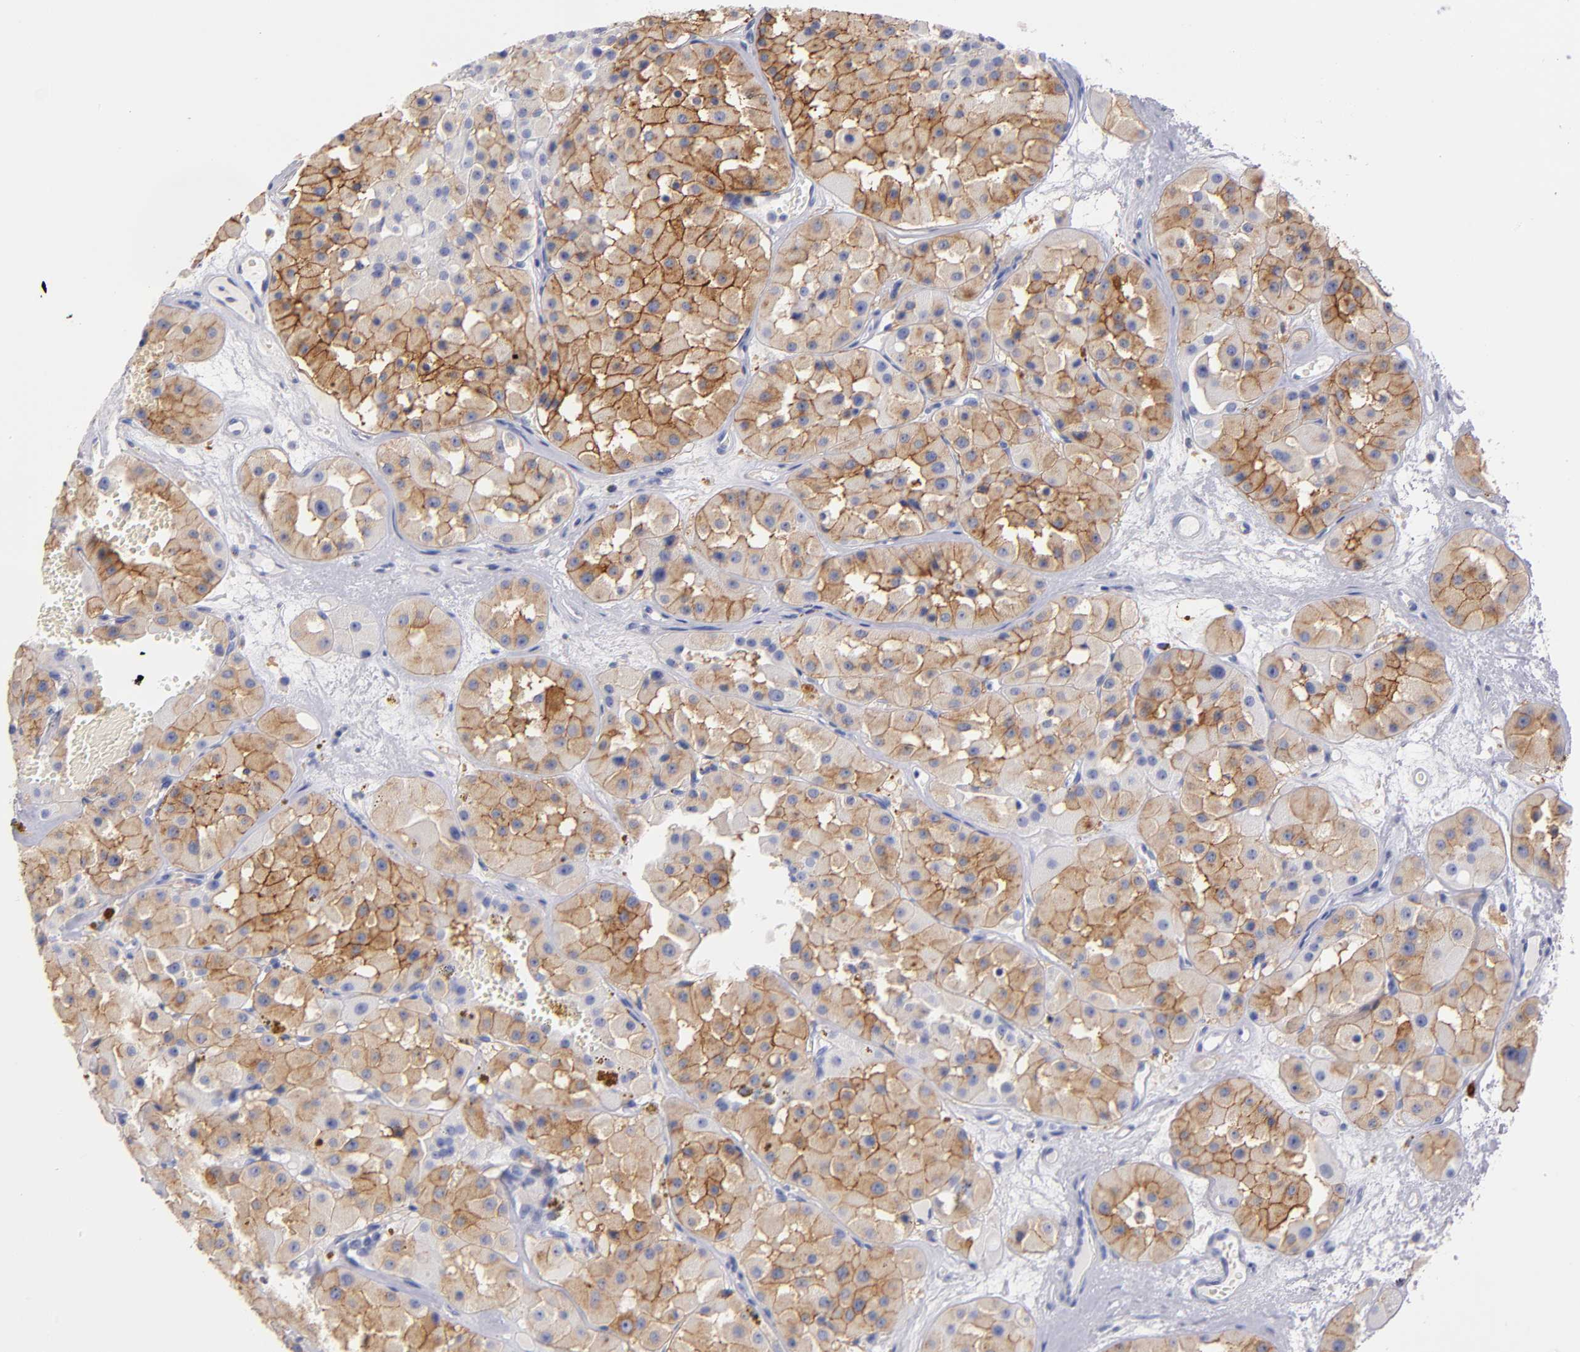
{"staining": {"intensity": "moderate", "quantity": ">75%", "location": "cytoplasmic/membranous"}, "tissue": "renal cancer", "cell_type": "Tumor cells", "image_type": "cancer", "snomed": [{"axis": "morphology", "description": "Adenocarcinoma, uncertain malignant potential"}, {"axis": "topography", "description": "Kidney"}], "caption": "Adenocarcinoma,  uncertain malignant potential (renal) stained for a protein exhibits moderate cytoplasmic/membranous positivity in tumor cells. Immunohistochemistry (ihc) stains the protein in brown and the nuclei are stained blue.", "gene": "KIT", "patient": {"sex": "male", "age": 63}}